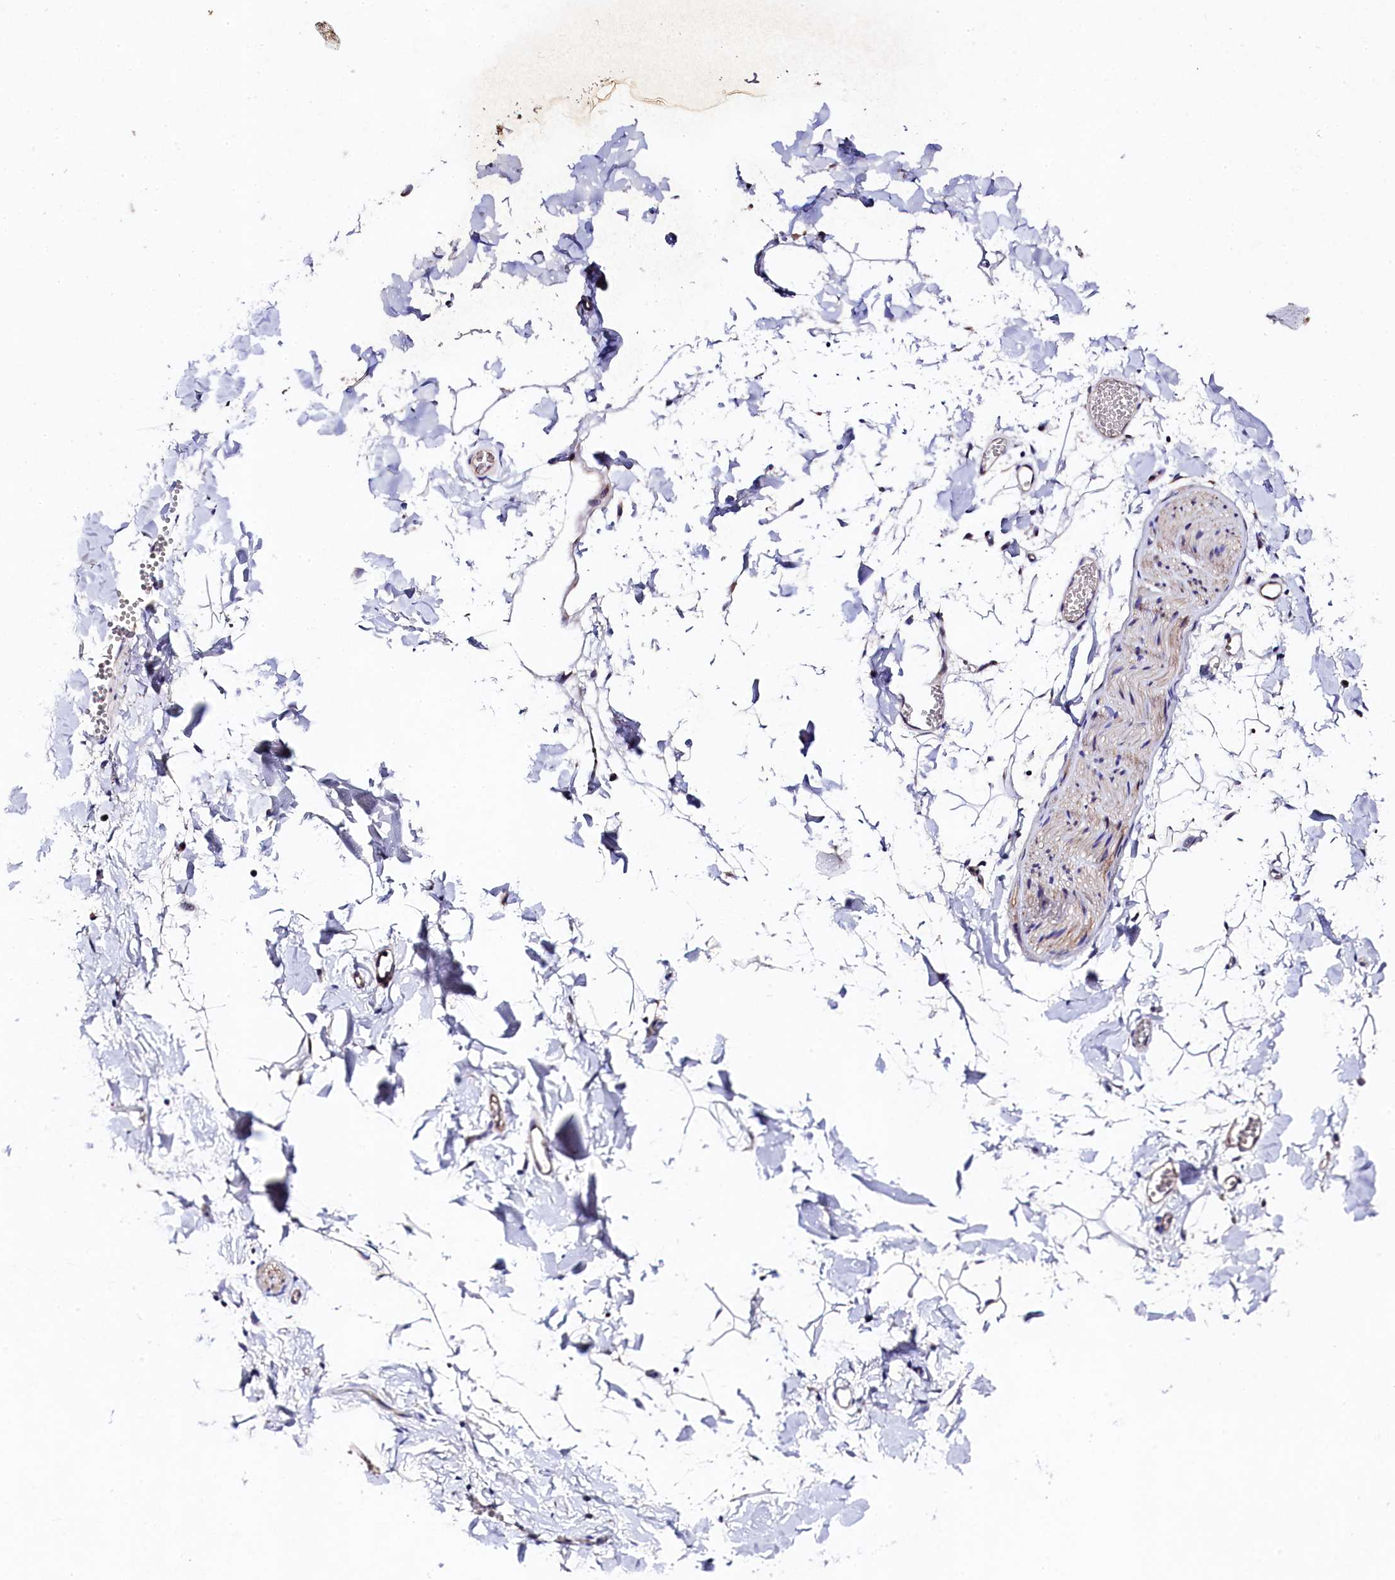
{"staining": {"intensity": "negative", "quantity": "none", "location": "none"}, "tissue": "adipose tissue", "cell_type": "Adipocytes", "image_type": "normal", "snomed": [{"axis": "morphology", "description": "Normal tissue, NOS"}, {"axis": "topography", "description": "Gallbladder"}, {"axis": "topography", "description": "Peripheral nerve tissue"}], "caption": "Image shows no significant protein expression in adipocytes of benign adipose tissue. The staining is performed using DAB brown chromogen with nuclei counter-stained in using hematoxylin.", "gene": "FXYD6", "patient": {"sex": "male", "age": 38}}